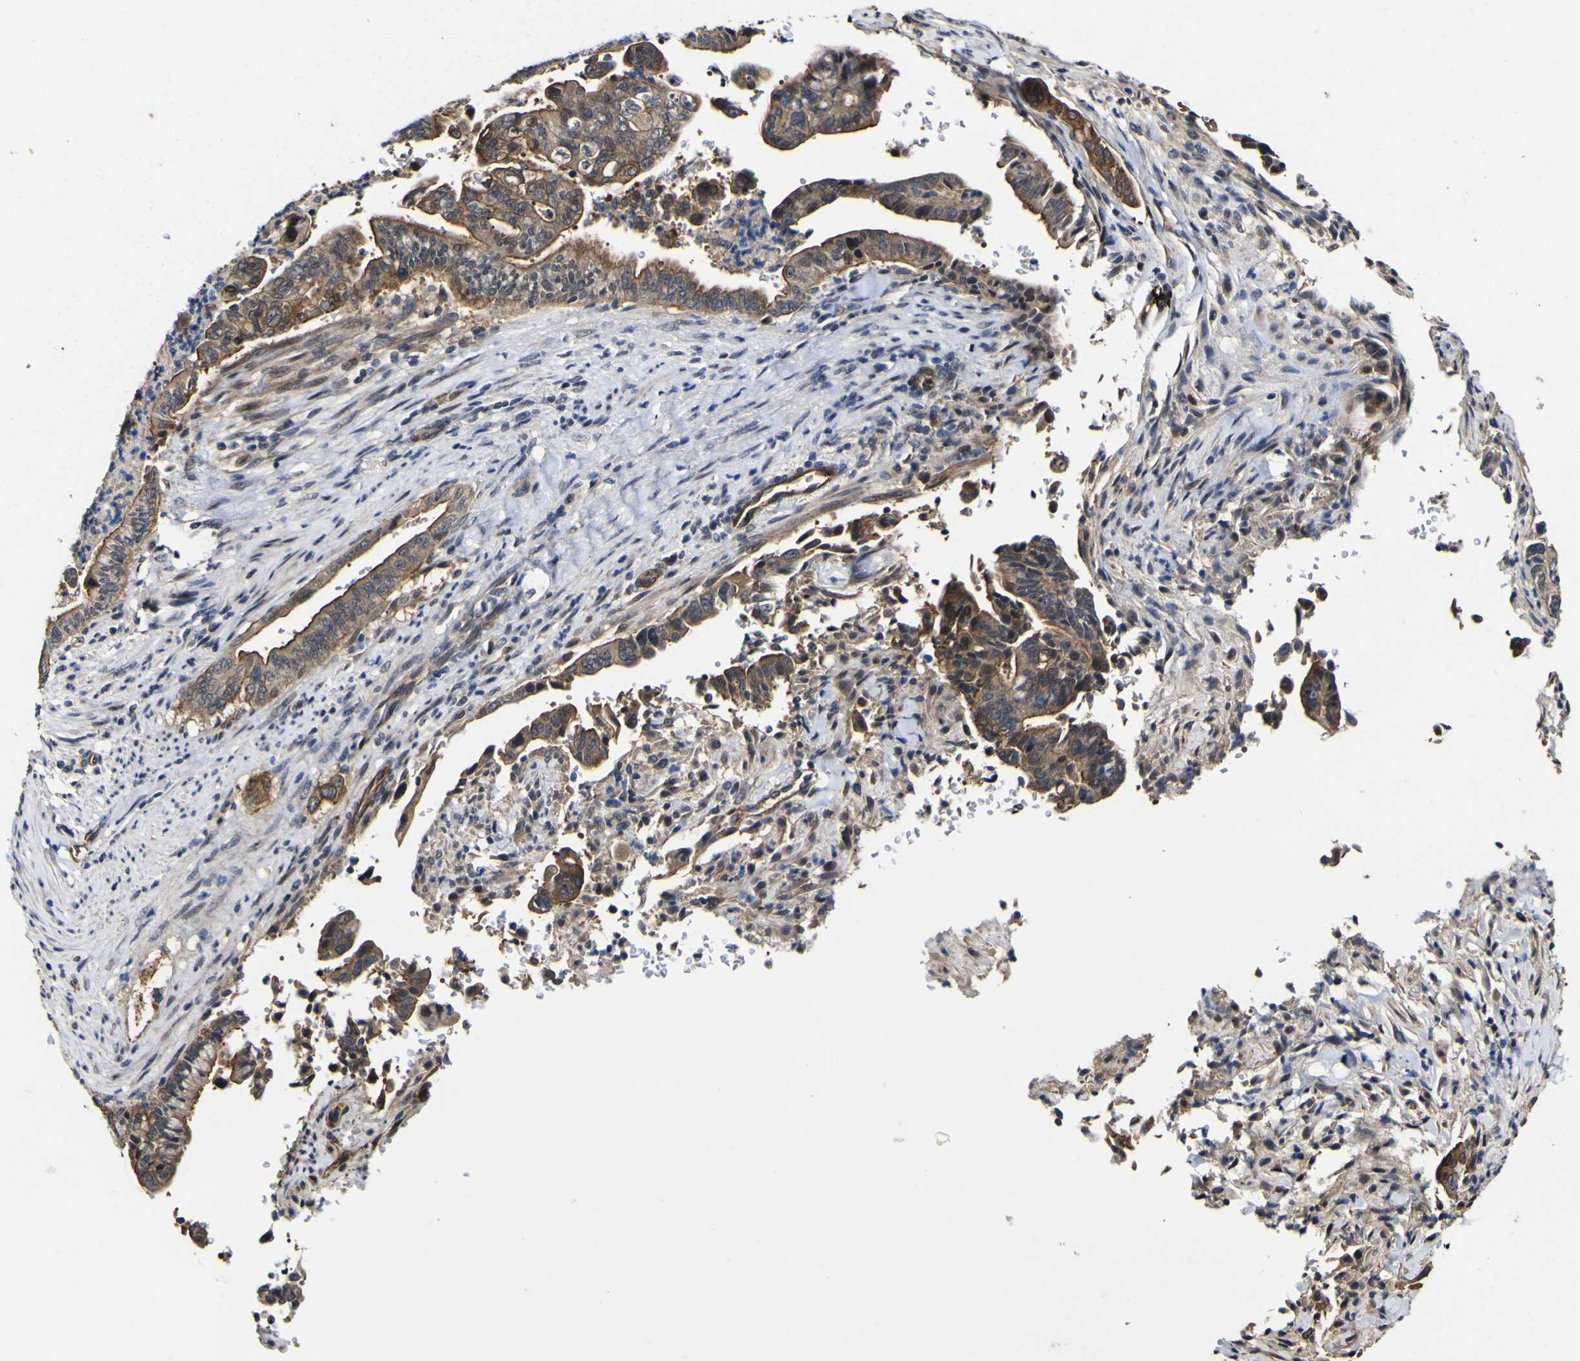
{"staining": {"intensity": "moderate", "quantity": ">75%", "location": "cytoplasmic/membranous"}, "tissue": "pancreatic cancer", "cell_type": "Tumor cells", "image_type": "cancer", "snomed": [{"axis": "morphology", "description": "Adenocarcinoma, NOS"}, {"axis": "topography", "description": "Pancreas"}], "caption": "This is an image of immunohistochemistry (IHC) staining of adenocarcinoma (pancreatic), which shows moderate expression in the cytoplasmic/membranous of tumor cells.", "gene": "CCL2", "patient": {"sex": "male", "age": 70}}